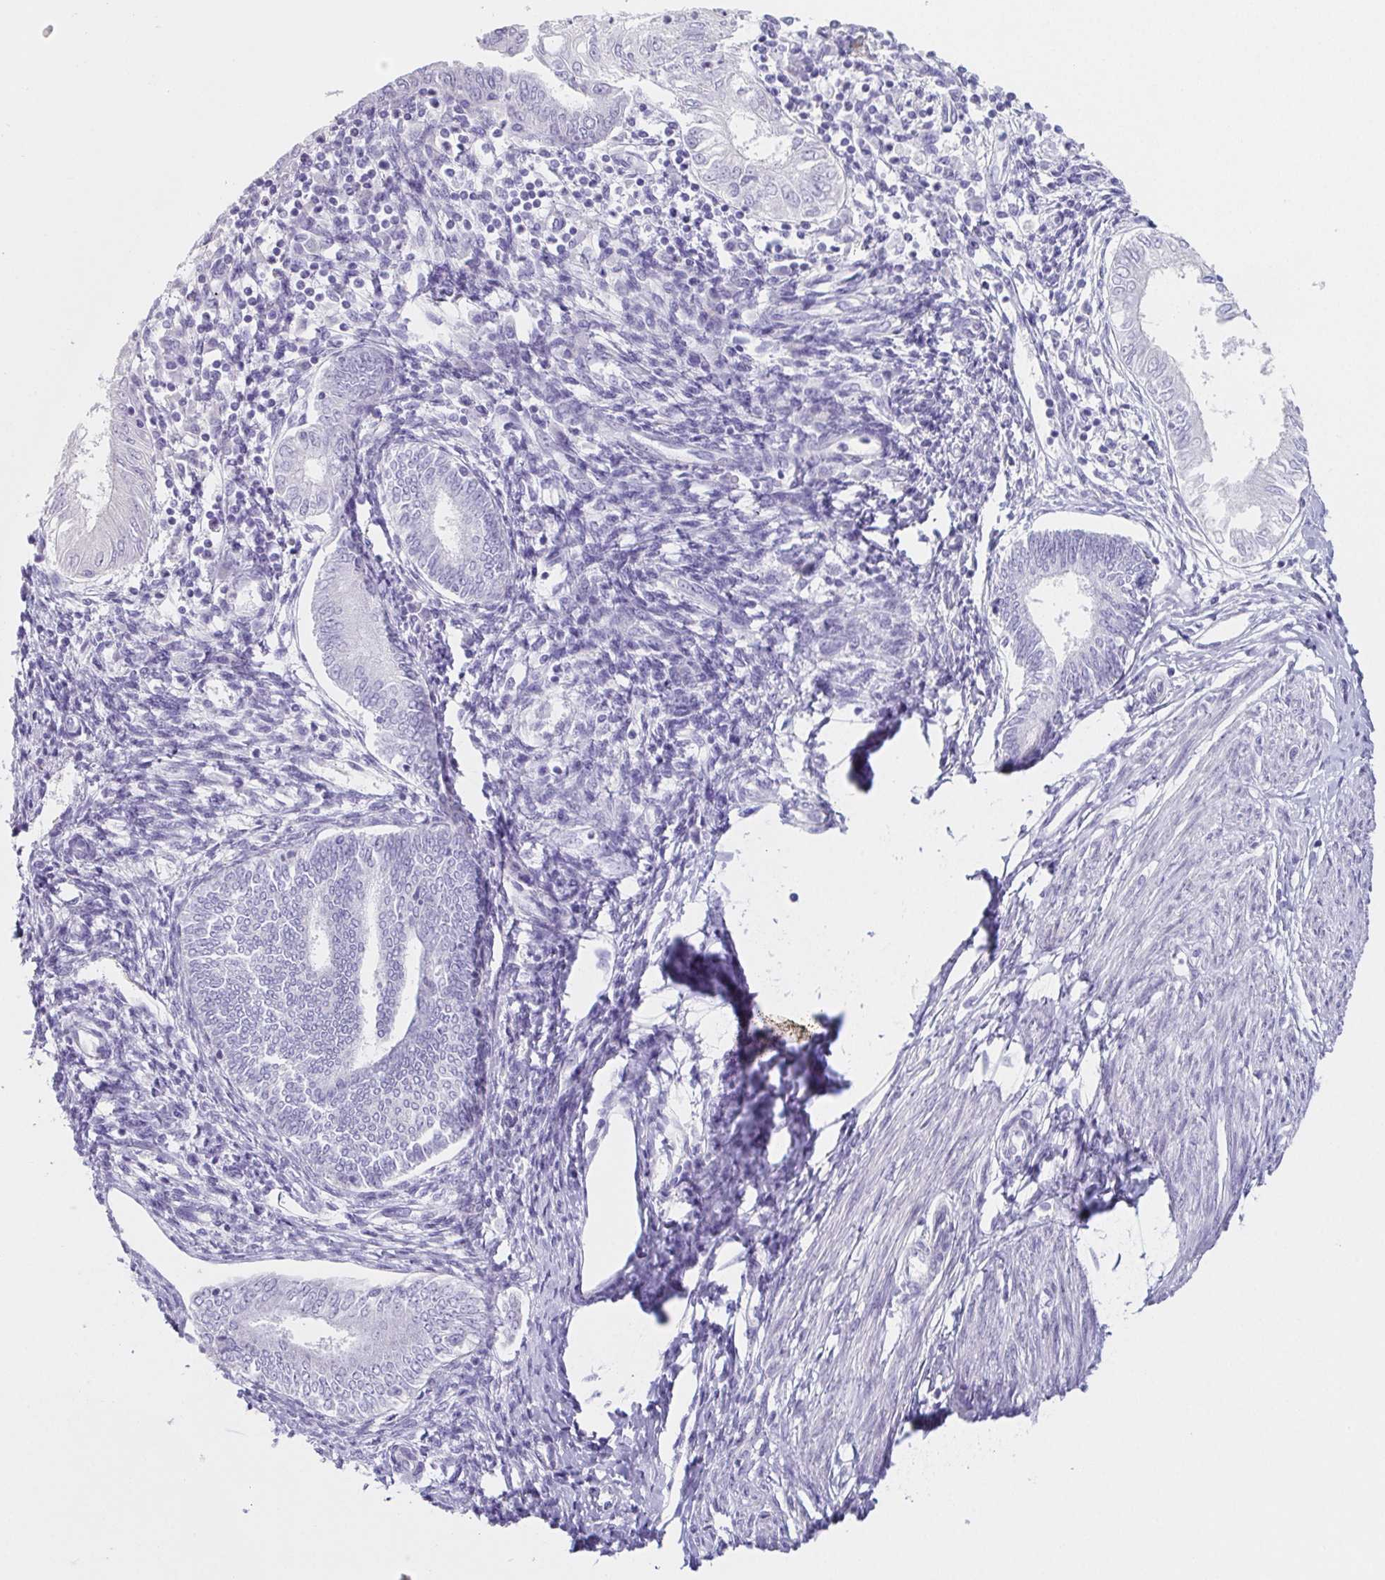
{"staining": {"intensity": "negative", "quantity": "none", "location": "none"}, "tissue": "endometrial cancer", "cell_type": "Tumor cells", "image_type": "cancer", "snomed": [{"axis": "morphology", "description": "Adenocarcinoma, NOS"}, {"axis": "topography", "description": "Endometrium"}], "caption": "Tumor cells show no significant protein positivity in endometrial cancer.", "gene": "HDGFL1", "patient": {"sex": "female", "age": 68}}